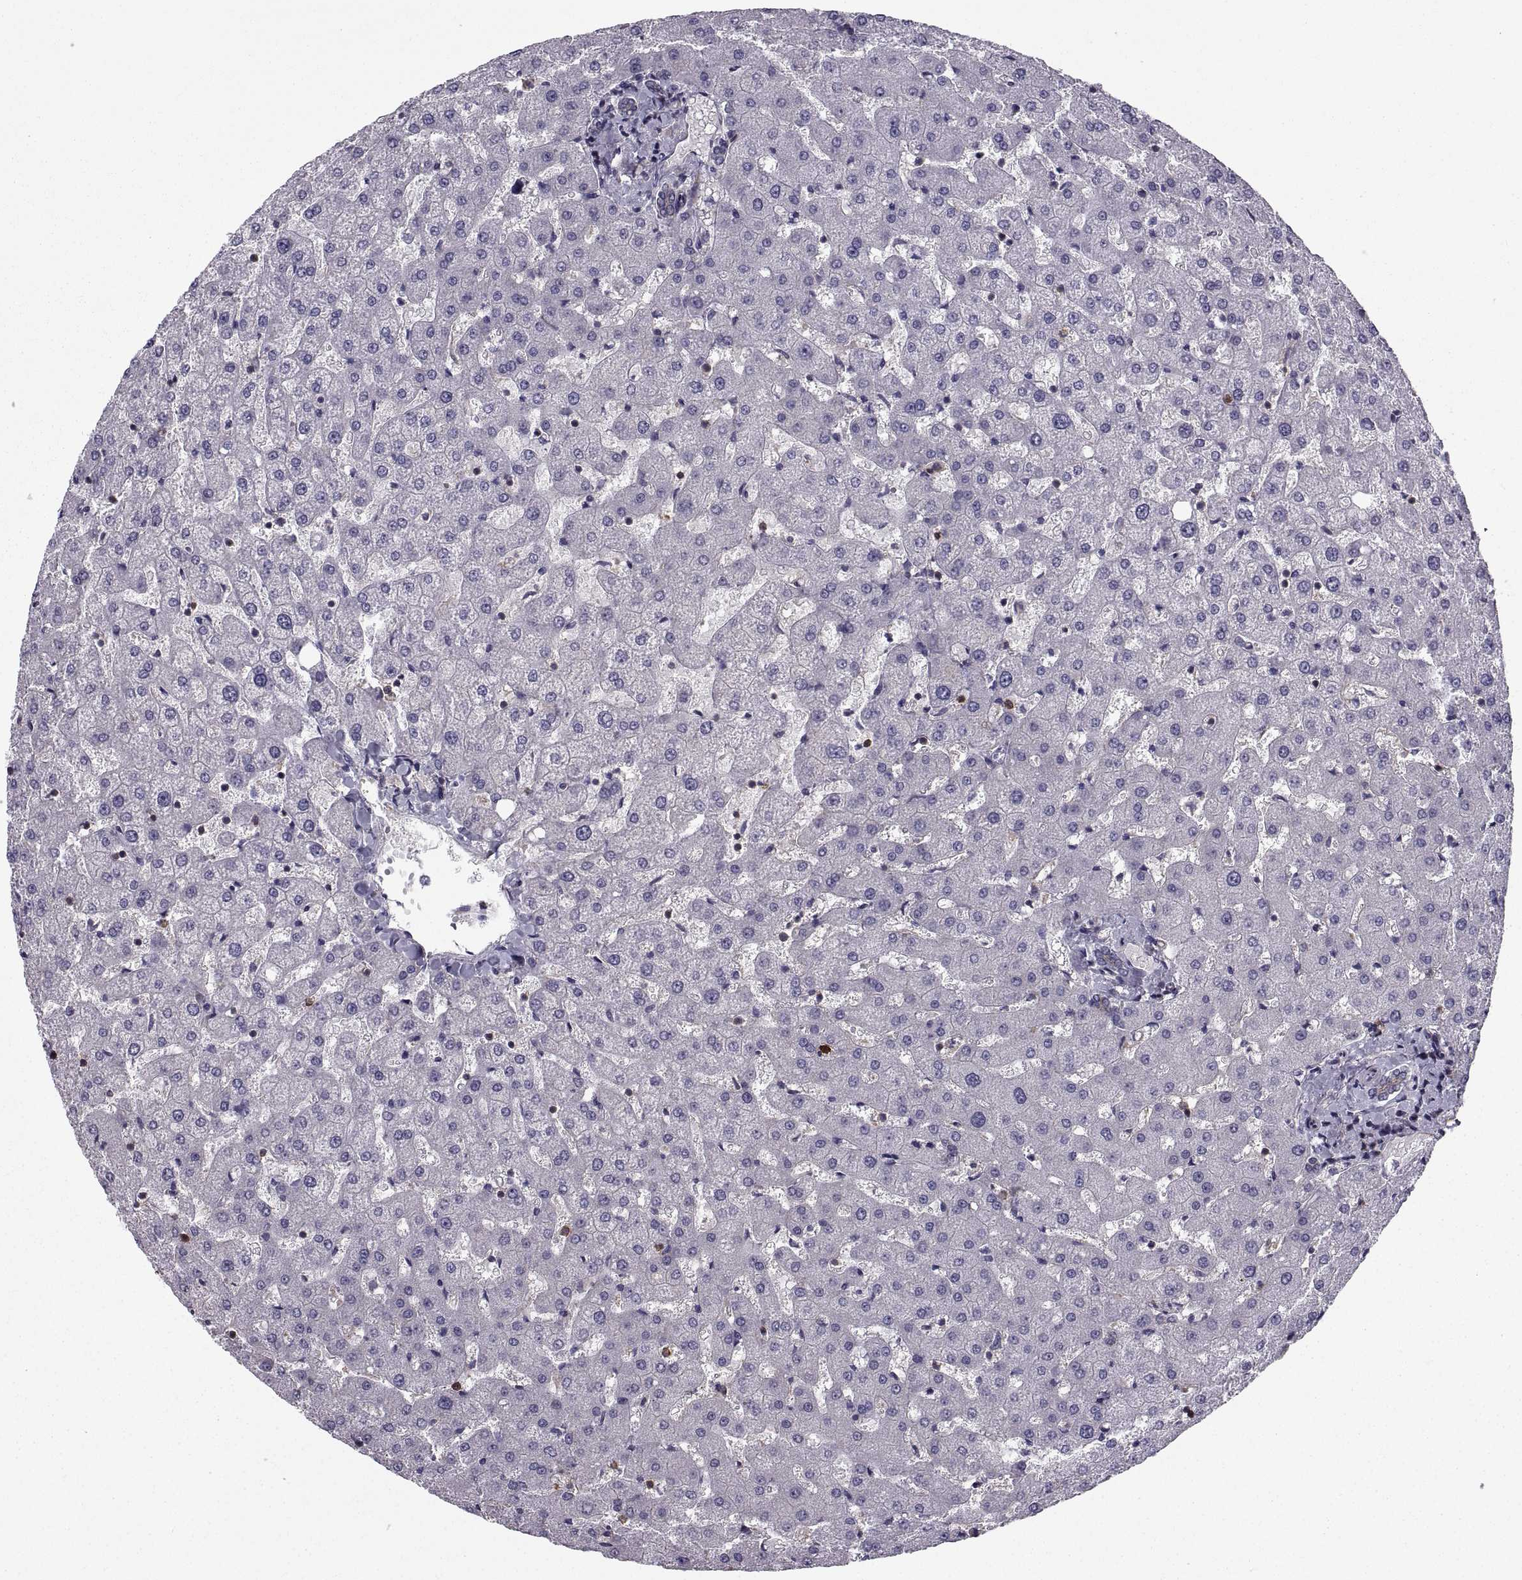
{"staining": {"intensity": "moderate", "quantity": "<25%", "location": "cytoplasmic/membranous"}, "tissue": "liver", "cell_type": "Cholangiocytes", "image_type": "normal", "snomed": [{"axis": "morphology", "description": "Normal tissue, NOS"}, {"axis": "topography", "description": "Liver"}], "caption": "The micrograph shows staining of normal liver, revealing moderate cytoplasmic/membranous protein staining (brown color) within cholangiocytes. The staining was performed using DAB (3,3'-diaminobenzidine) to visualize the protein expression in brown, while the nuclei were stained in blue with hematoxylin (Magnification: 20x).", "gene": "MYH9", "patient": {"sex": "female", "age": 50}}